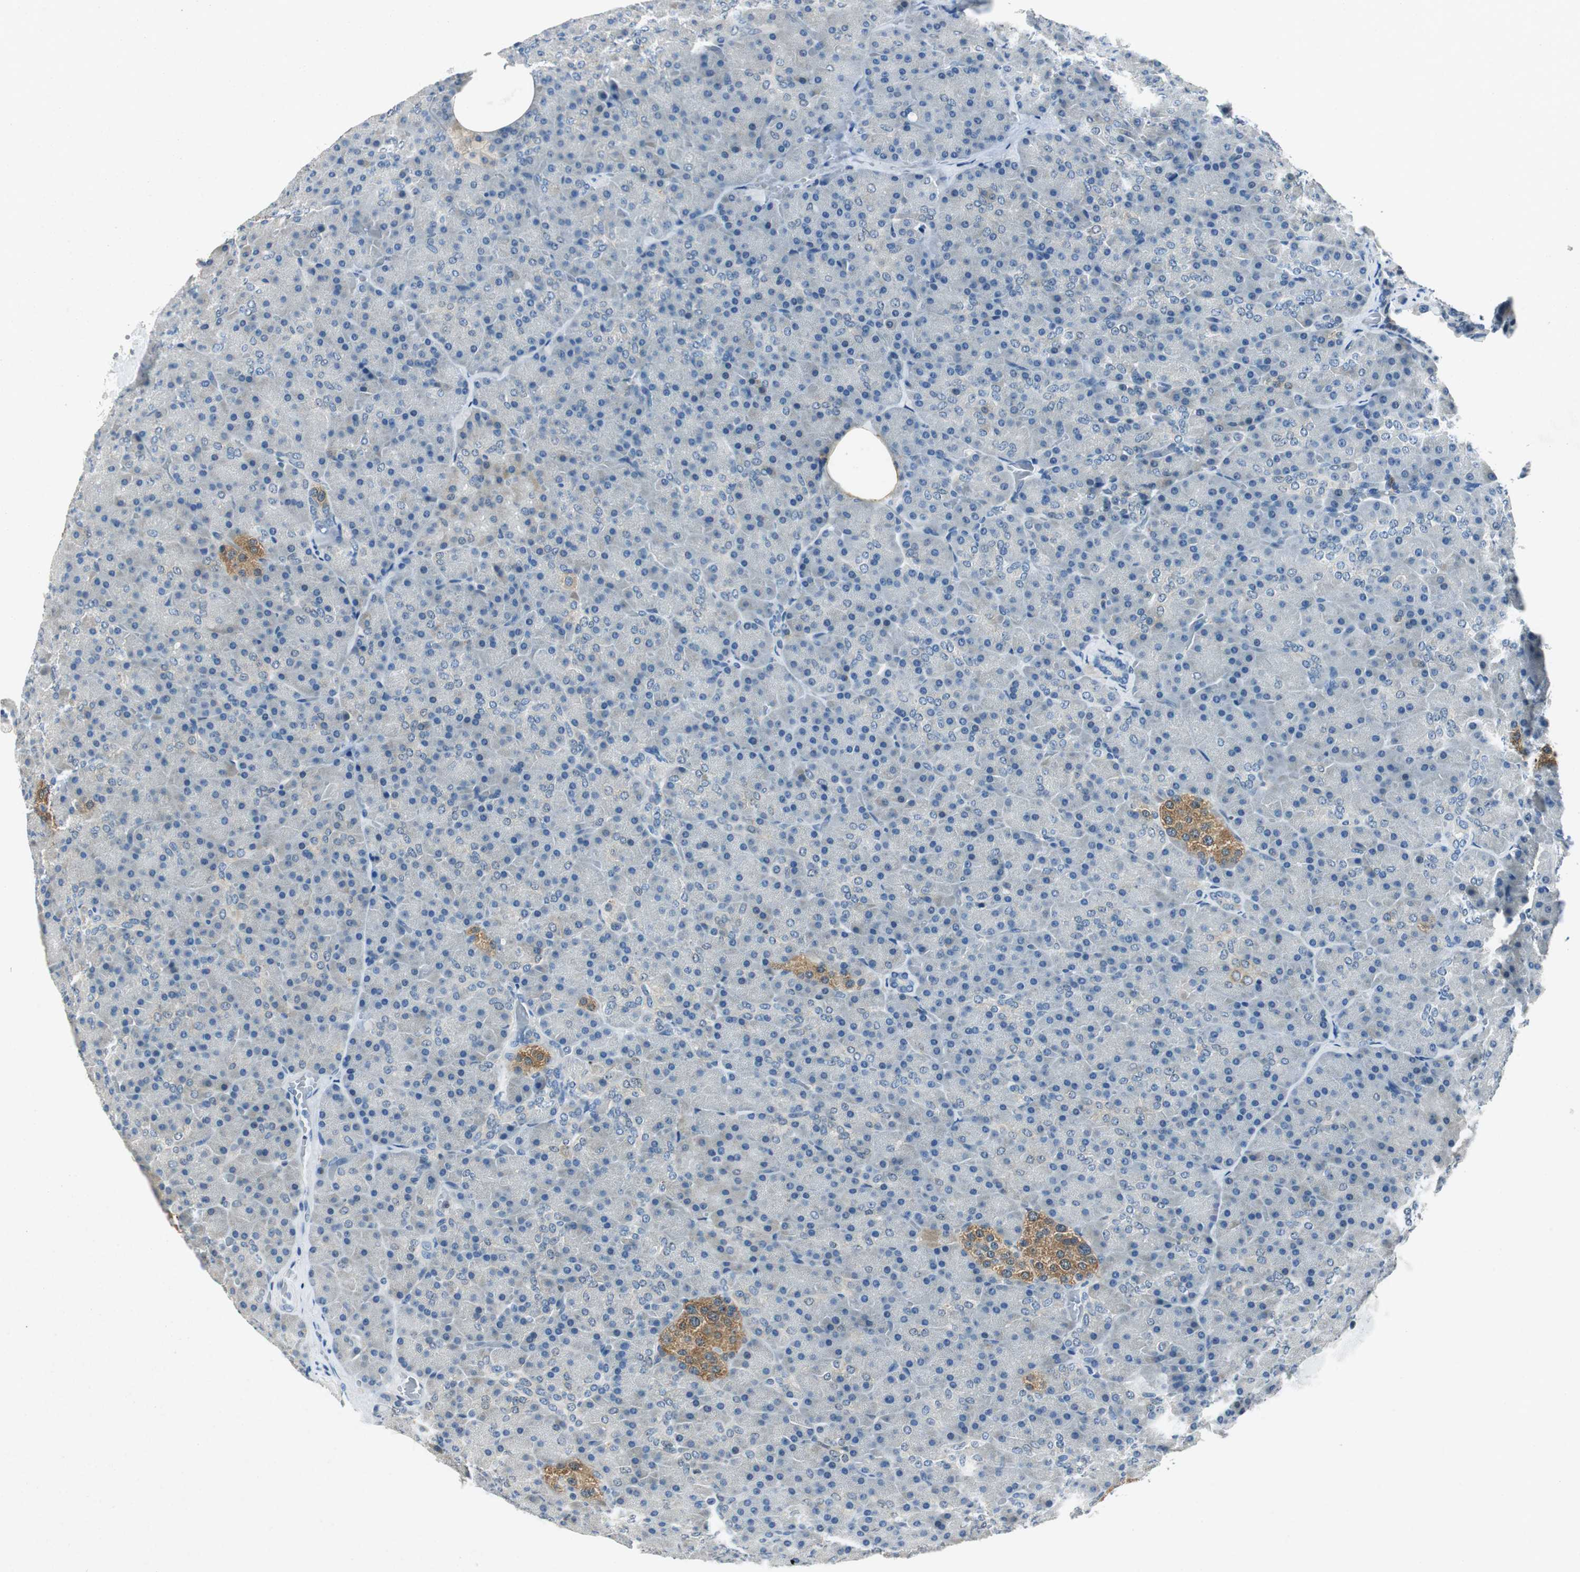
{"staining": {"intensity": "negative", "quantity": "none", "location": "none"}, "tissue": "pancreas", "cell_type": "Exocrine glandular cells", "image_type": "normal", "snomed": [{"axis": "morphology", "description": "Normal tissue, NOS"}, {"axis": "topography", "description": "Pancreas"}], "caption": "Micrograph shows no protein expression in exocrine glandular cells of unremarkable pancreas.", "gene": "ME1", "patient": {"sex": "female", "age": 35}}